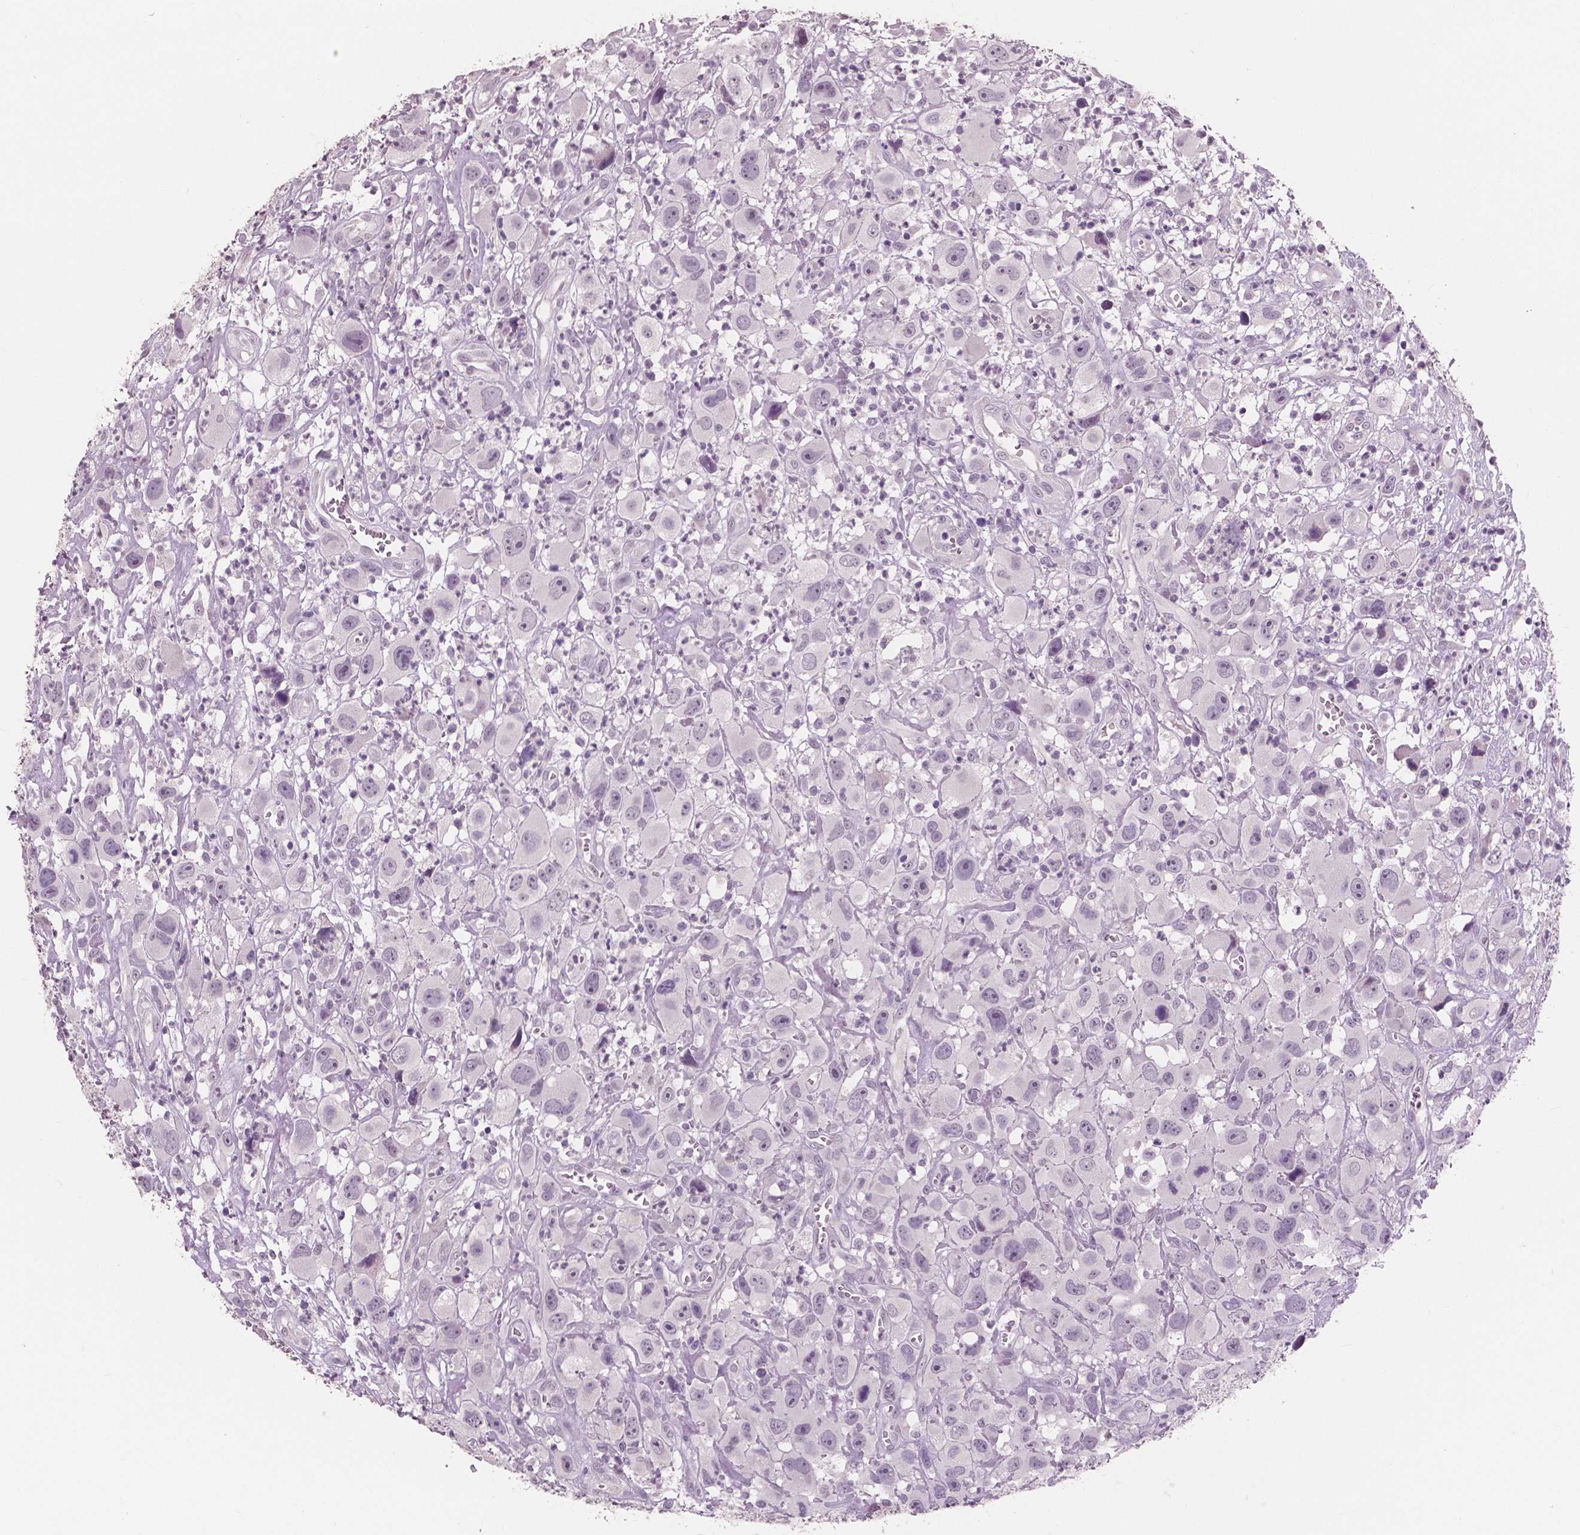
{"staining": {"intensity": "negative", "quantity": "none", "location": "none"}, "tissue": "head and neck cancer", "cell_type": "Tumor cells", "image_type": "cancer", "snomed": [{"axis": "morphology", "description": "Squamous cell carcinoma, NOS"}, {"axis": "morphology", "description": "Squamous cell carcinoma, metastatic, NOS"}, {"axis": "topography", "description": "Oral tissue"}, {"axis": "topography", "description": "Head-Neck"}], "caption": "Photomicrograph shows no significant protein positivity in tumor cells of metastatic squamous cell carcinoma (head and neck). Nuclei are stained in blue.", "gene": "NECAB1", "patient": {"sex": "female", "age": 85}}